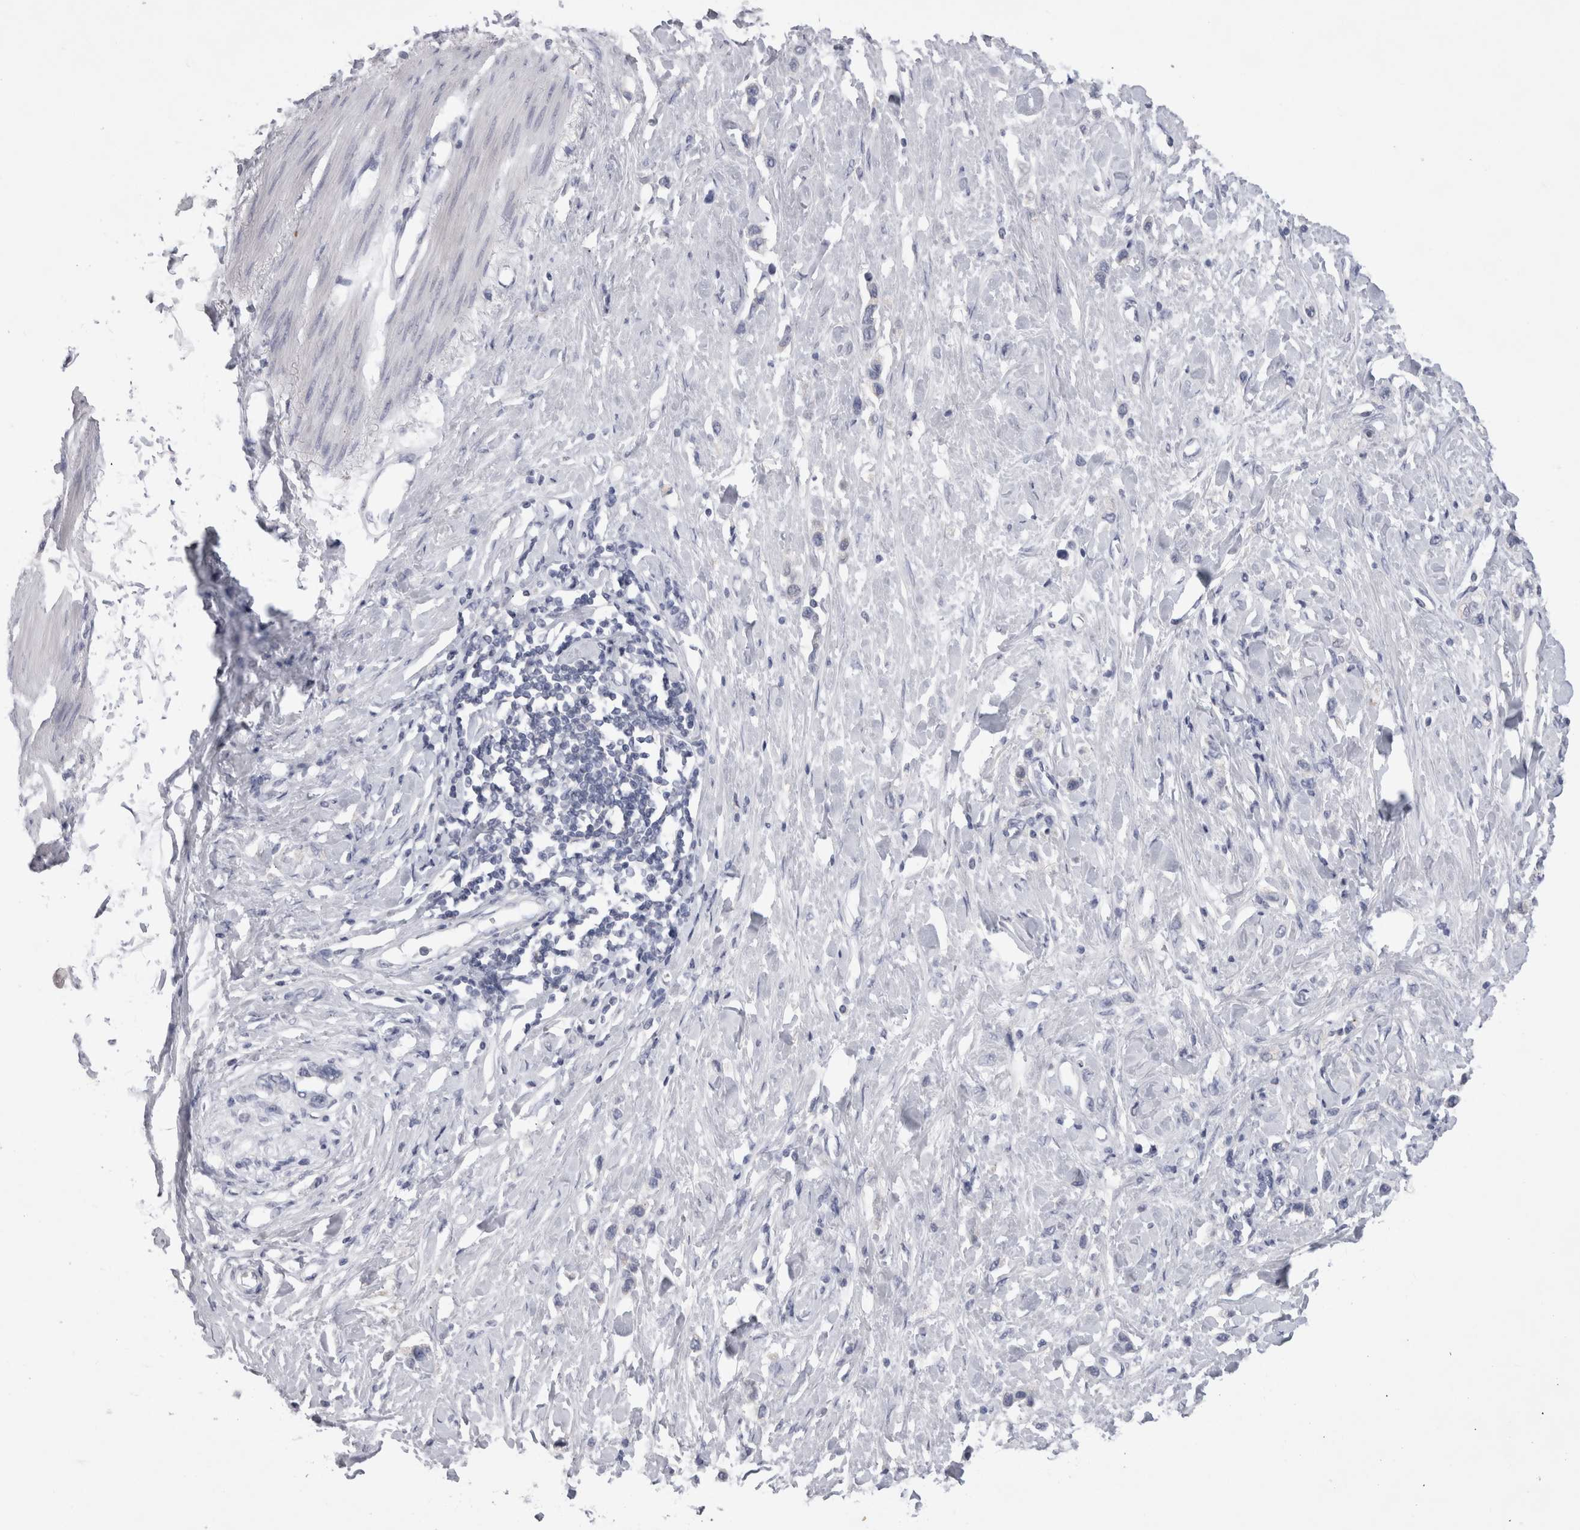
{"staining": {"intensity": "negative", "quantity": "none", "location": "none"}, "tissue": "stomach cancer", "cell_type": "Tumor cells", "image_type": "cancer", "snomed": [{"axis": "morphology", "description": "Adenocarcinoma, NOS"}, {"axis": "topography", "description": "Stomach"}], "caption": "Tumor cells show no significant protein expression in adenocarcinoma (stomach).", "gene": "DHRS4", "patient": {"sex": "female", "age": 65}}